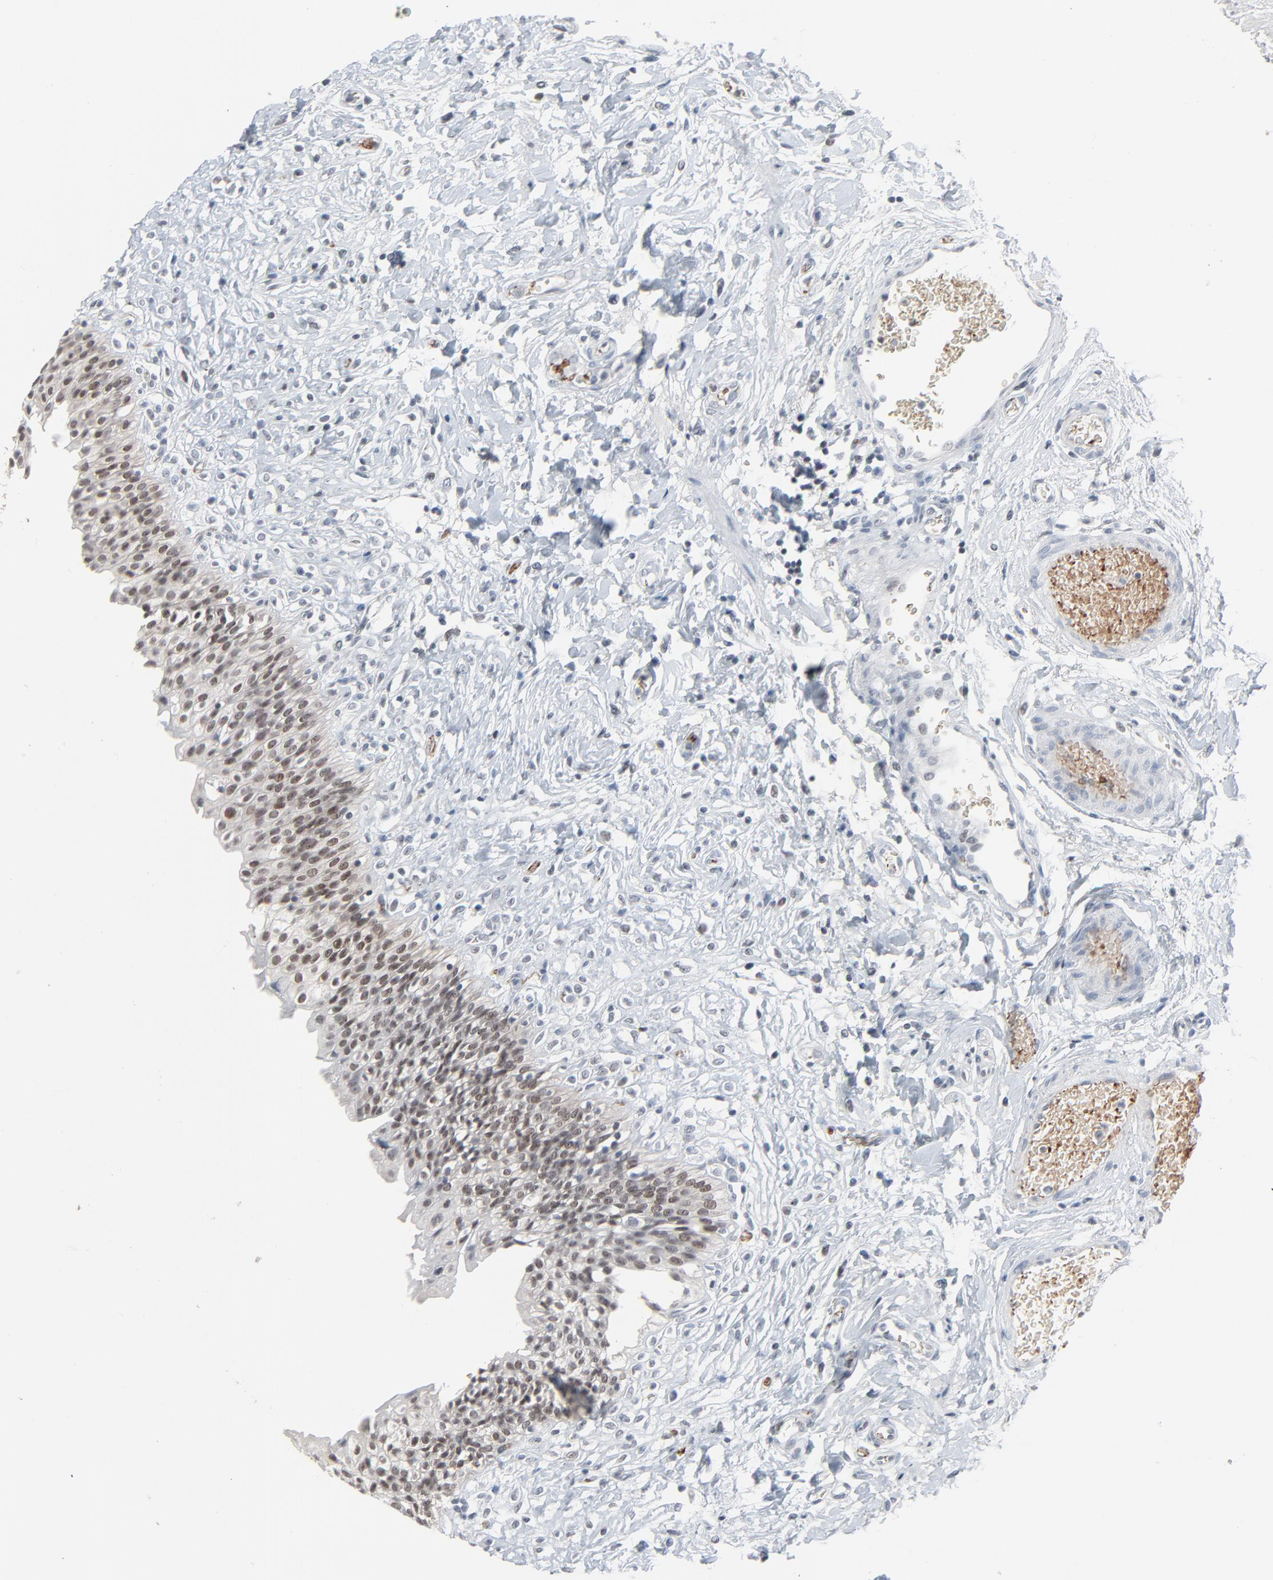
{"staining": {"intensity": "weak", "quantity": ">75%", "location": "nuclear"}, "tissue": "urinary bladder", "cell_type": "Urothelial cells", "image_type": "normal", "snomed": [{"axis": "morphology", "description": "Normal tissue, NOS"}, {"axis": "topography", "description": "Urinary bladder"}], "caption": "Immunohistochemical staining of benign urinary bladder shows weak nuclear protein positivity in approximately >75% of urothelial cells. Using DAB (3,3'-diaminobenzidine) (brown) and hematoxylin (blue) stains, captured at high magnification using brightfield microscopy.", "gene": "SAGE1", "patient": {"sex": "female", "age": 80}}